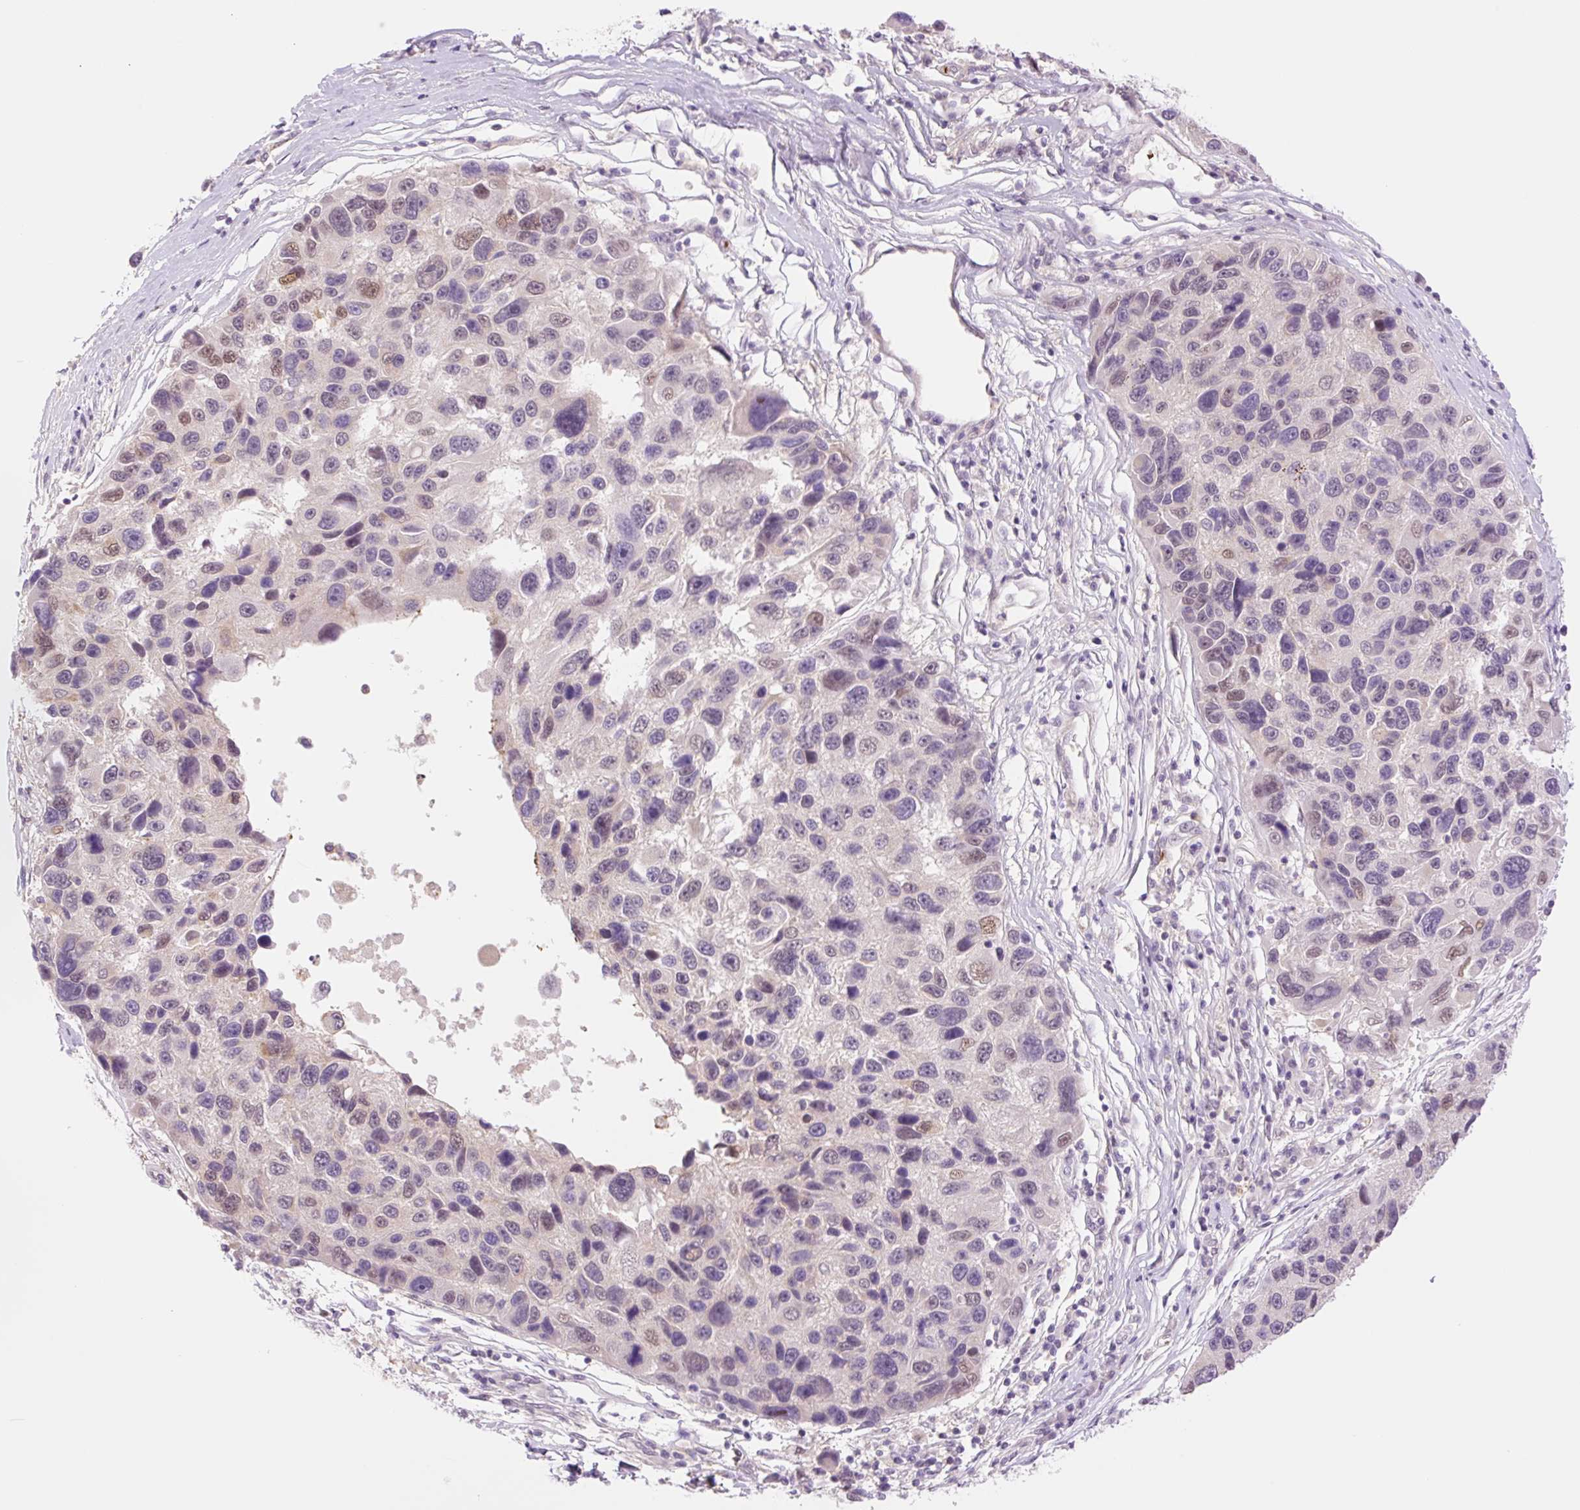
{"staining": {"intensity": "weak", "quantity": "<25%", "location": "nuclear"}, "tissue": "melanoma", "cell_type": "Tumor cells", "image_type": "cancer", "snomed": [{"axis": "morphology", "description": "Malignant melanoma, NOS"}, {"axis": "topography", "description": "Skin"}], "caption": "The immunohistochemistry micrograph has no significant staining in tumor cells of malignant melanoma tissue.", "gene": "HEBP1", "patient": {"sex": "male", "age": 53}}